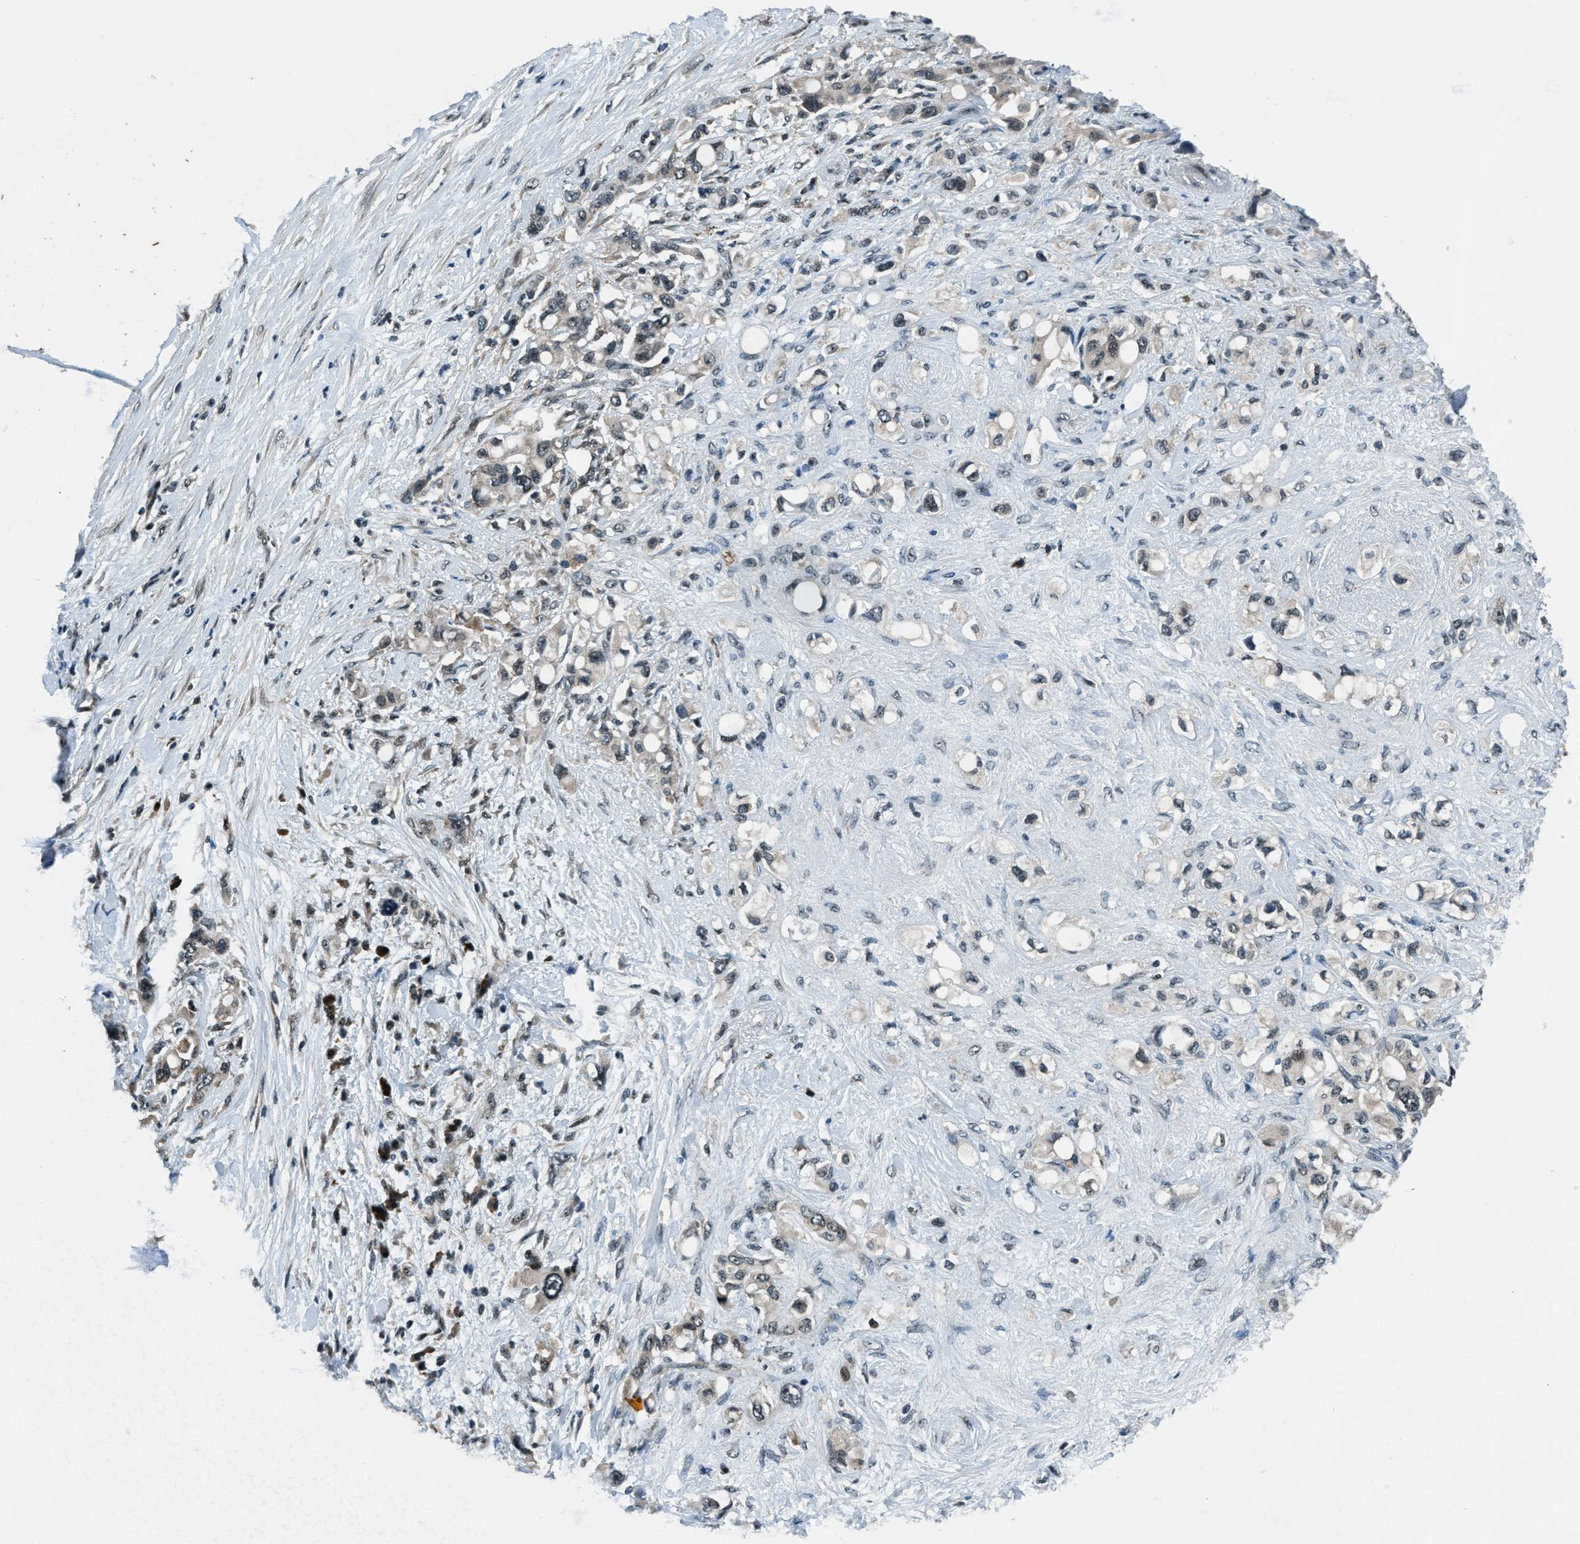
{"staining": {"intensity": "moderate", "quantity": "<25%", "location": "nuclear"}, "tissue": "pancreatic cancer", "cell_type": "Tumor cells", "image_type": "cancer", "snomed": [{"axis": "morphology", "description": "Adenocarcinoma, NOS"}, {"axis": "topography", "description": "Pancreas"}], "caption": "High-power microscopy captured an IHC image of pancreatic cancer (adenocarcinoma), revealing moderate nuclear staining in approximately <25% of tumor cells.", "gene": "ACTL9", "patient": {"sex": "female", "age": 56}}